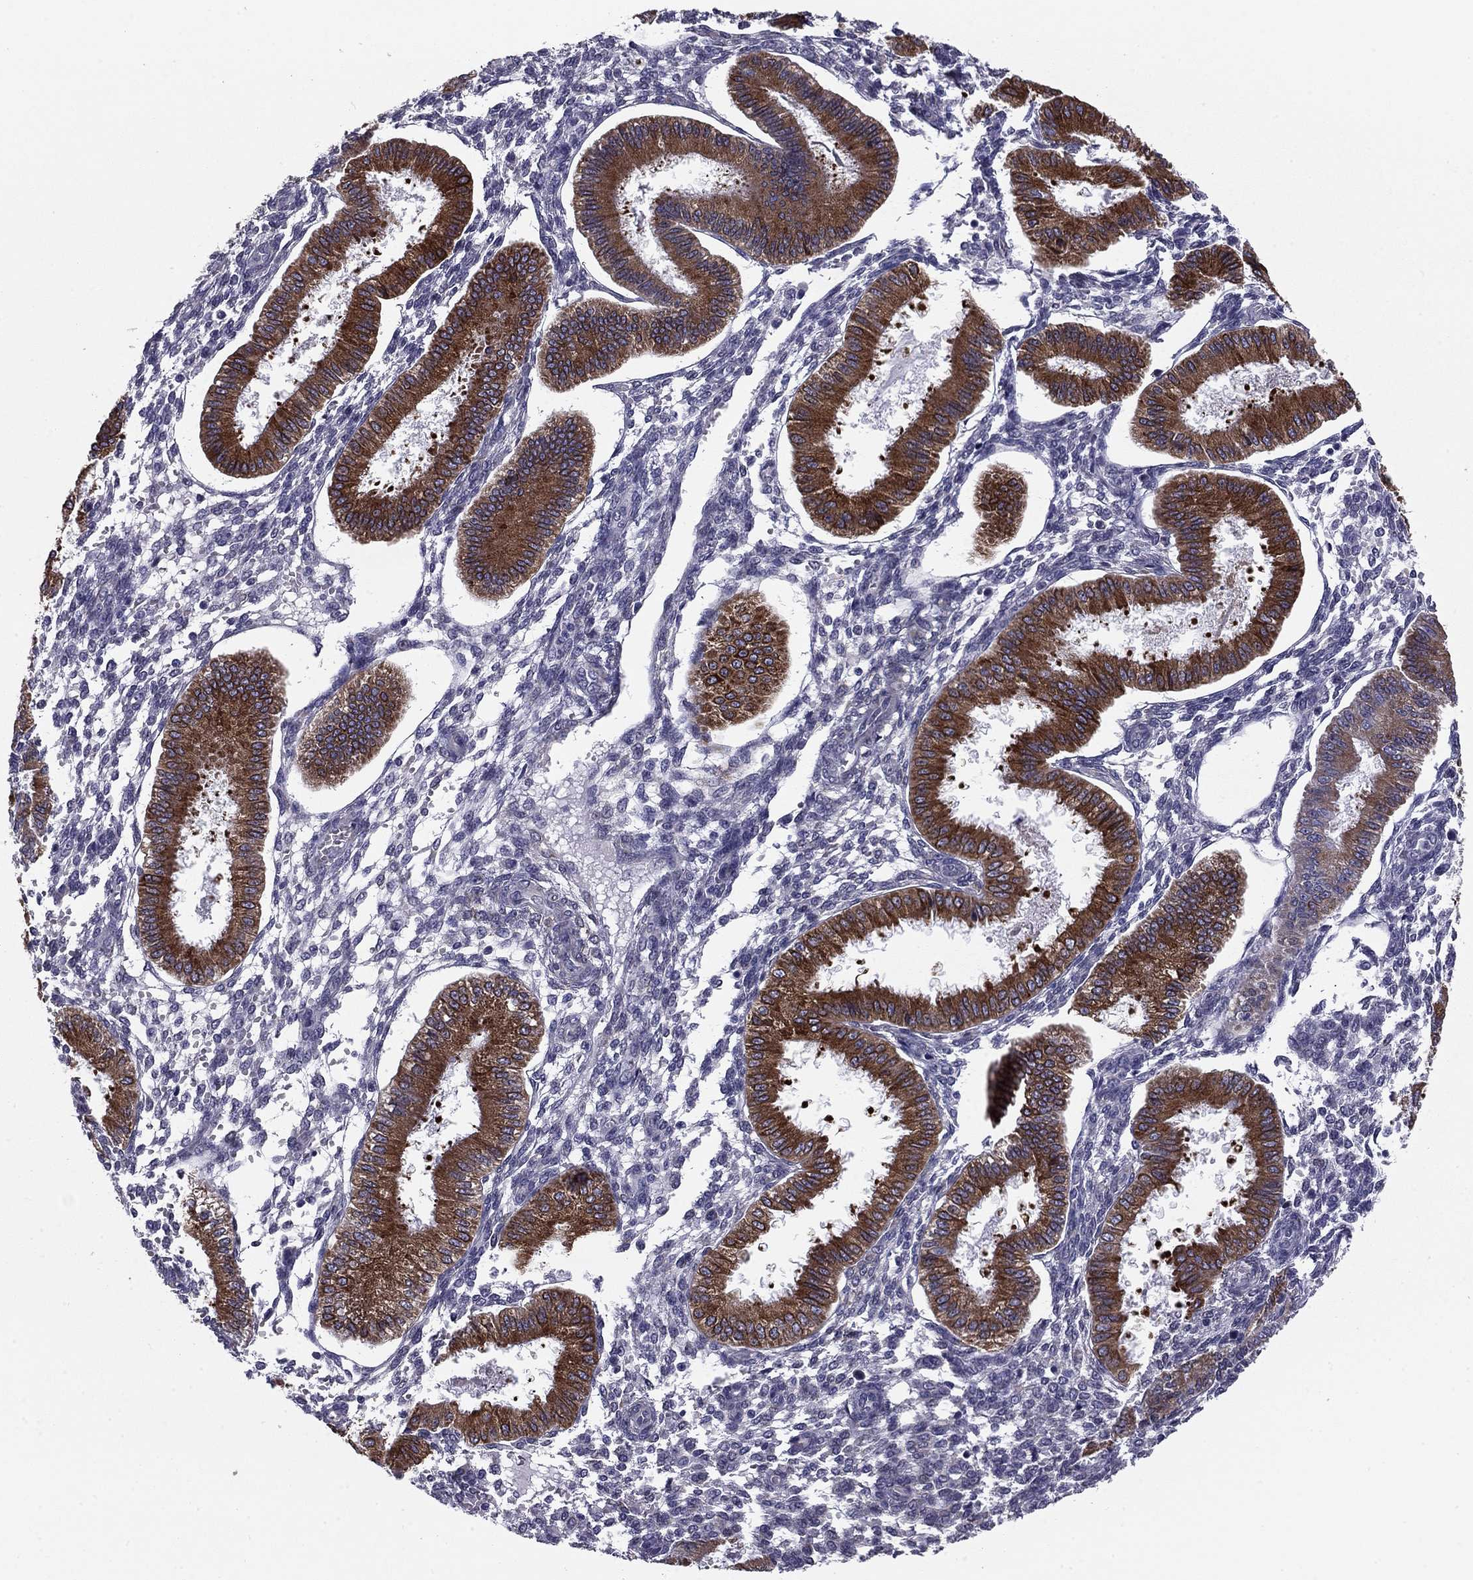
{"staining": {"intensity": "negative", "quantity": "none", "location": "none"}, "tissue": "endometrium", "cell_type": "Cells in endometrial stroma", "image_type": "normal", "snomed": [{"axis": "morphology", "description": "Normal tissue, NOS"}, {"axis": "topography", "description": "Endometrium"}], "caption": "Human endometrium stained for a protein using IHC demonstrates no expression in cells in endometrial stroma.", "gene": "TMED3", "patient": {"sex": "female", "age": 43}}